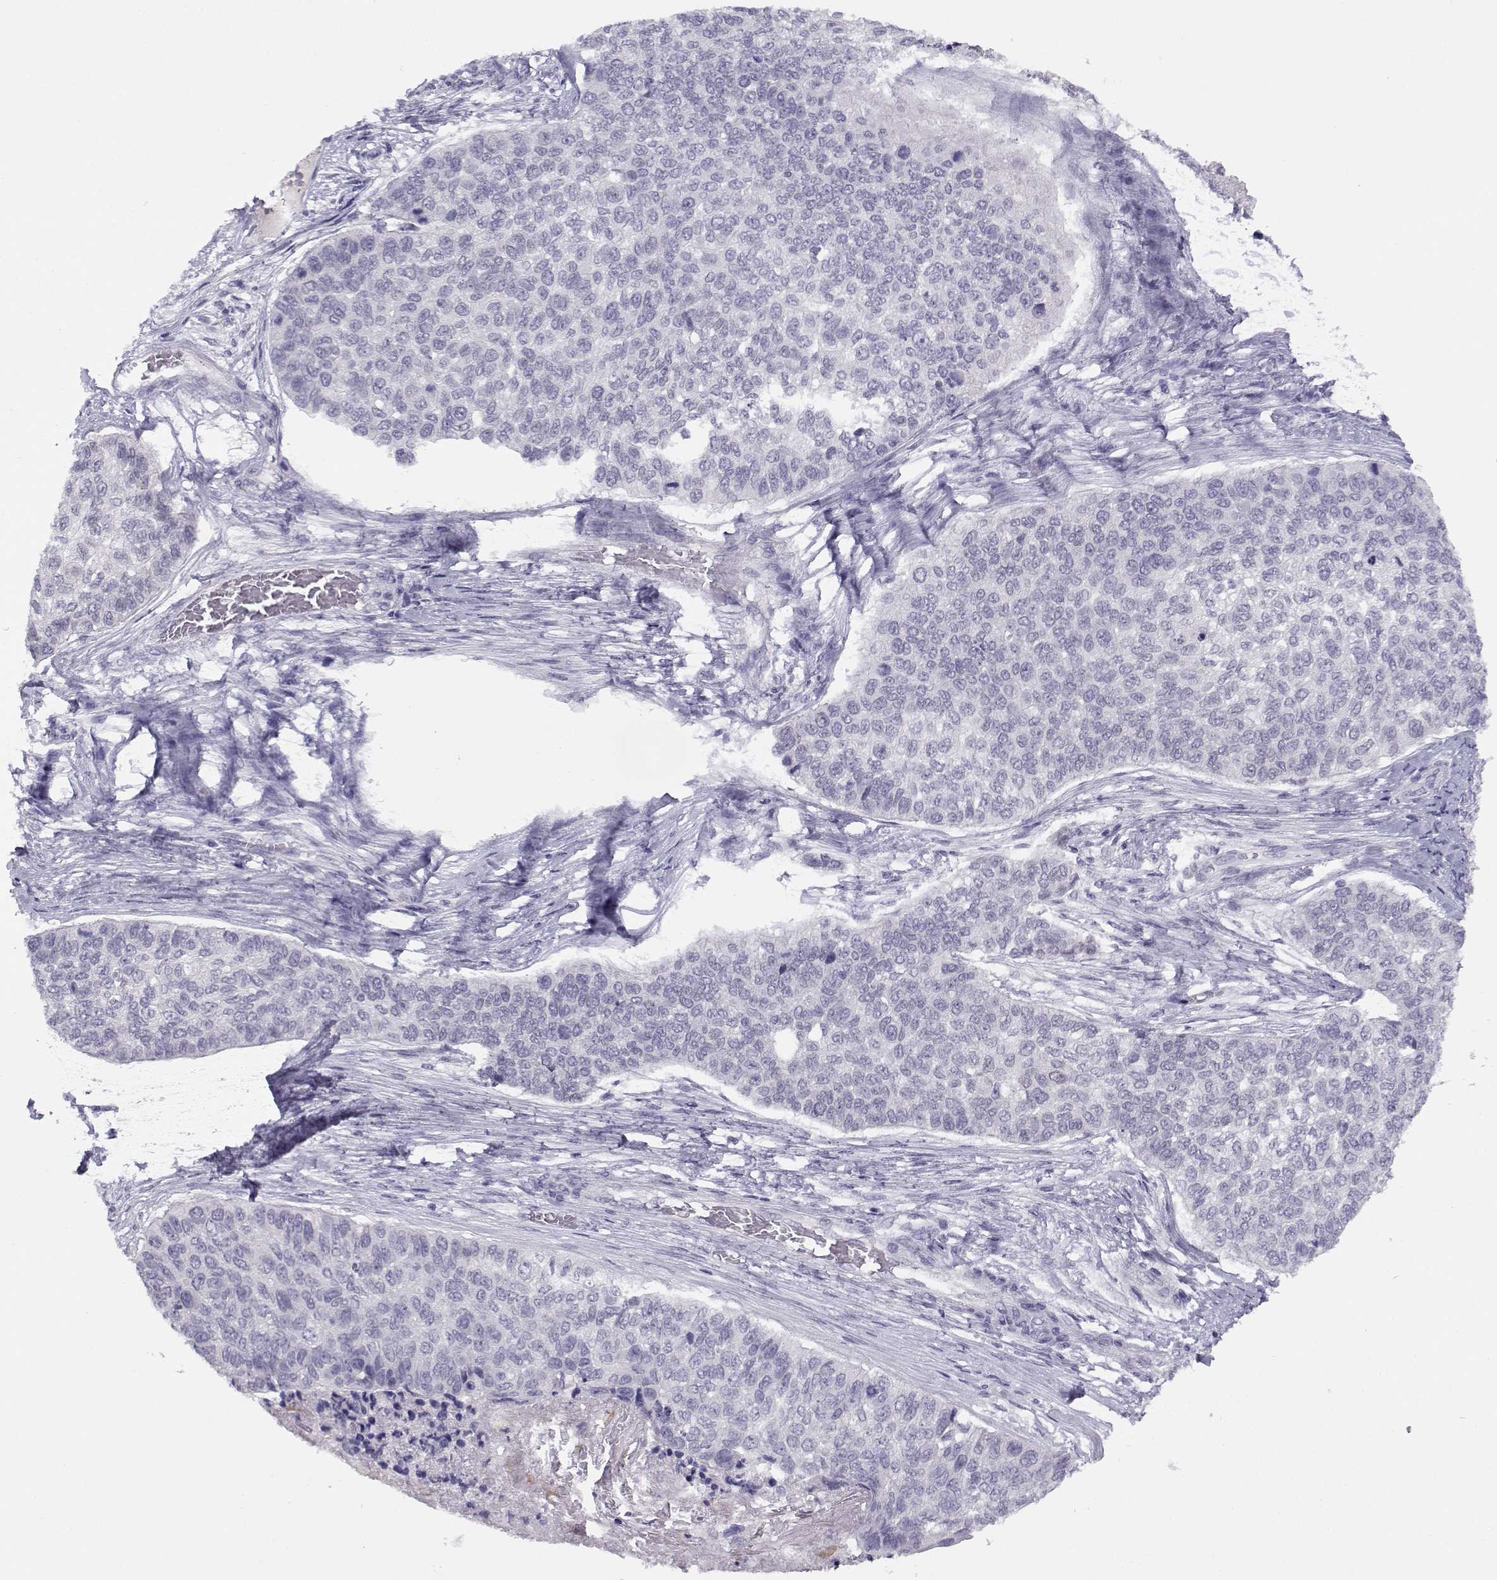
{"staining": {"intensity": "negative", "quantity": "none", "location": "none"}, "tissue": "lung cancer", "cell_type": "Tumor cells", "image_type": "cancer", "snomed": [{"axis": "morphology", "description": "Squamous cell carcinoma, NOS"}, {"axis": "topography", "description": "Lung"}], "caption": "This image is of squamous cell carcinoma (lung) stained with immunohistochemistry to label a protein in brown with the nuclei are counter-stained blue. There is no expression in tumor cells.", "gene": "CFAP77", "patient": {"sex": "male", "age": 69}}